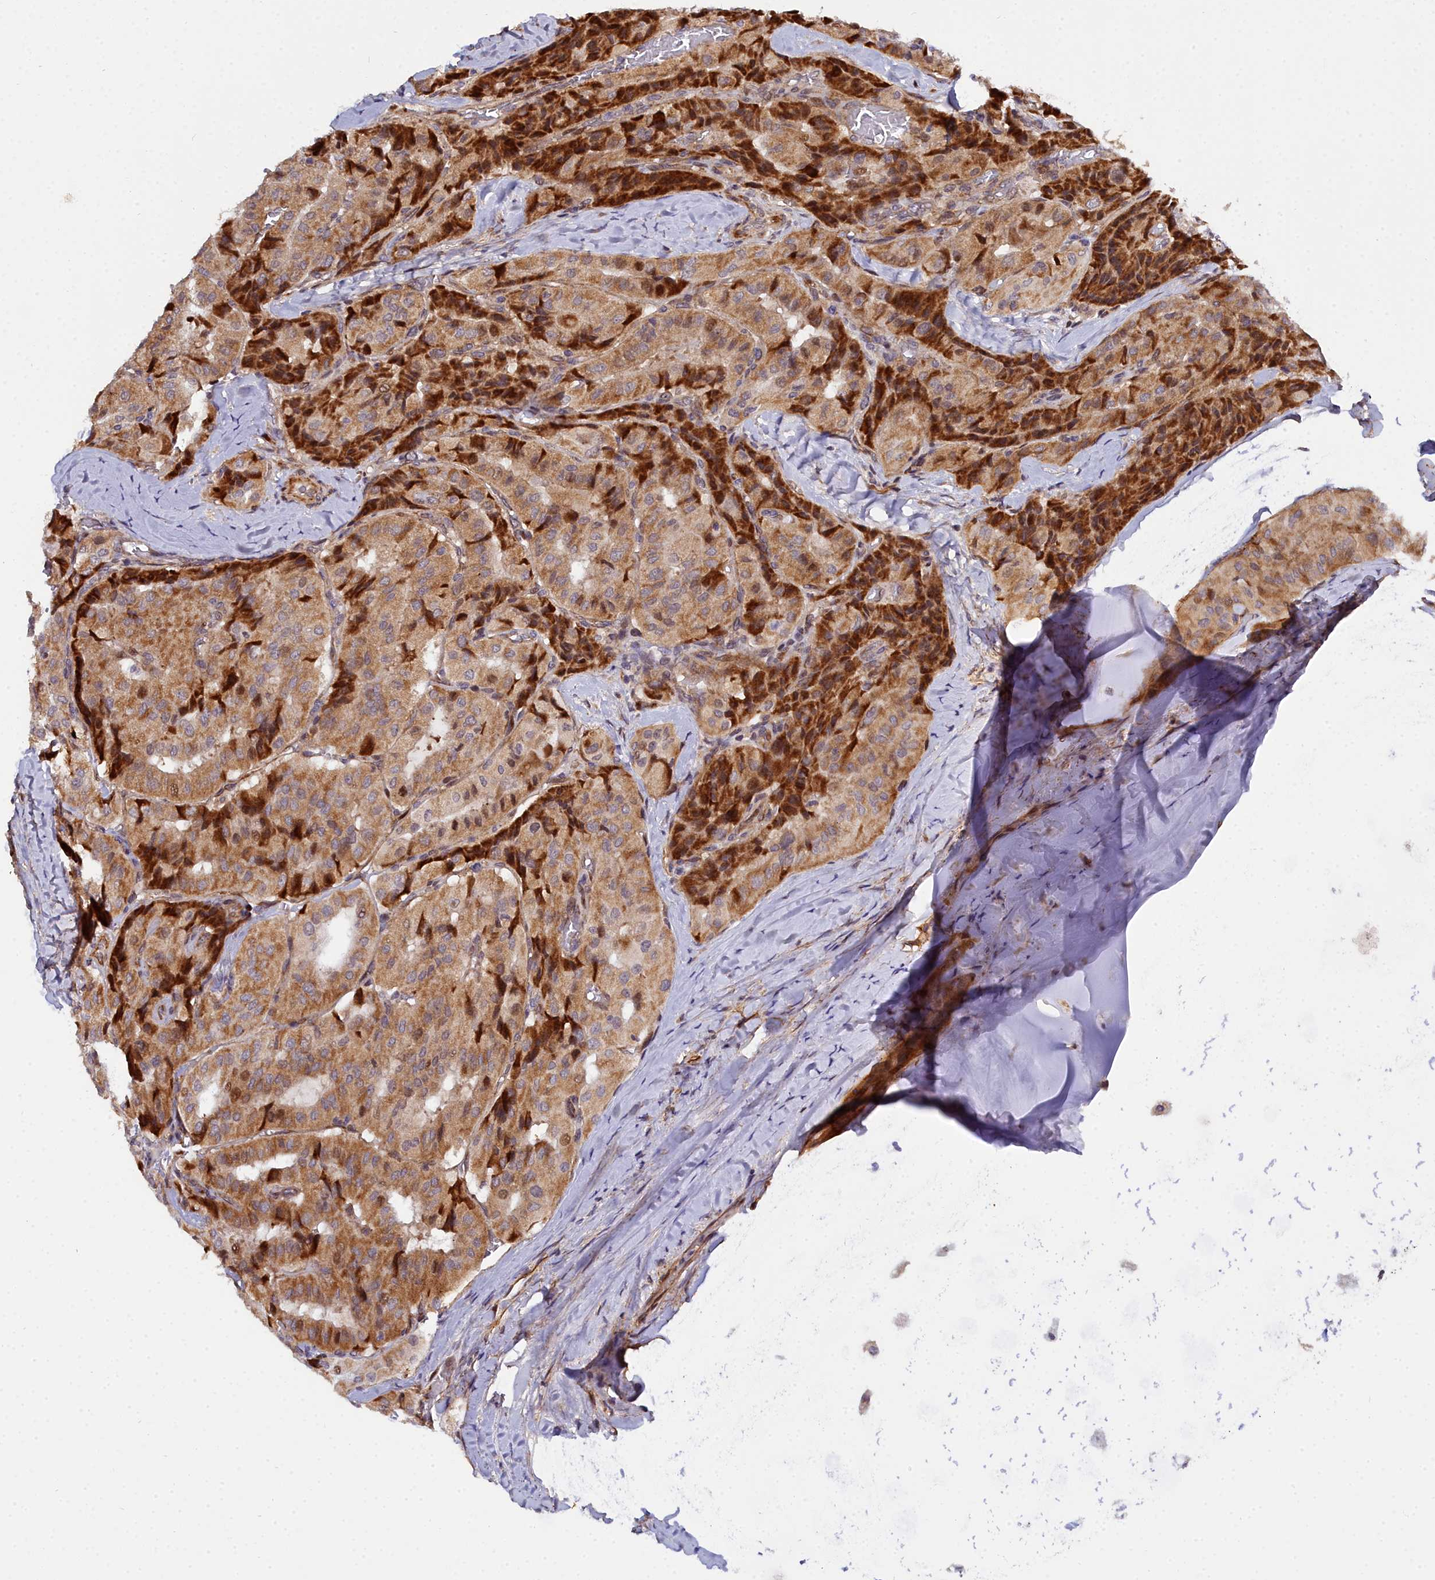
{"staining": {"intensity": "strong", "quantity": "25%-75%", "location": "cytoplasmic/membranous,nuclear"}, "tissue": "thyroid cancer", "cell_type": "Tumor cells", "image_type": "cancer", "snomed": [{"axis": "morphology", "description": "Normal tissue, NOS"}, {"axis": "morphology", "description": "Papillary adenocarcinoma, NOS"}, {"axis": "topography", "description": "Thyroid gland"}], "caption": "Brown immunohistochemical staining in human thyroid papillary adenocarcinoma exhibits strong cytoplasmic/membranous and nuclear staining in approximately 25%-75% of tumor cells.", "gene": "MRPS11", "patient": {"sex": "female", "age": 59}}